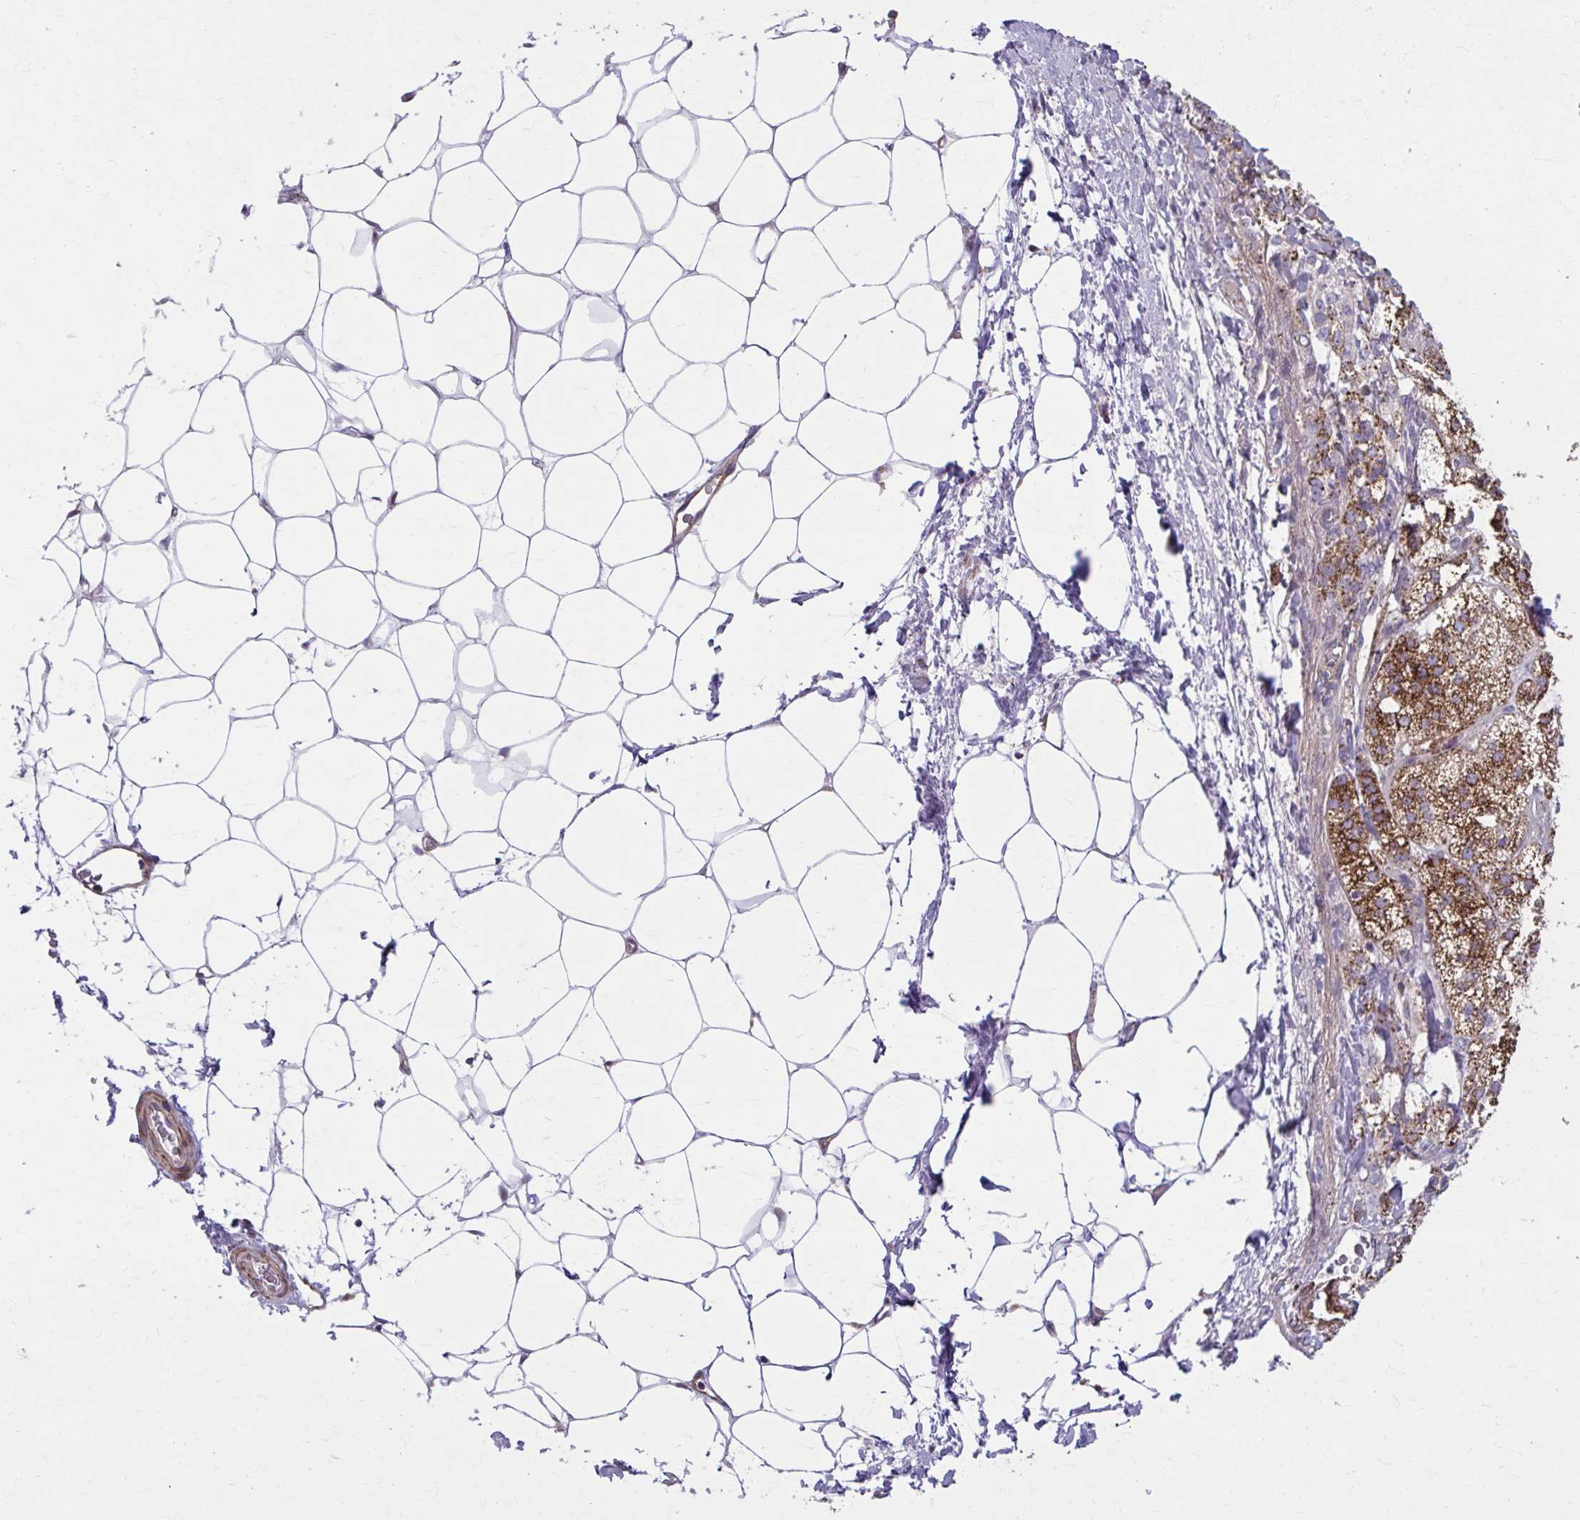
{"staining": {"intensity": "strong", "quantity": ">75%", "location": "cytoplasmic/membranous"}, "tissue": "adrenal gland", "cell_type": "Glandular cells", "image_type": "normal", "snomed": [{"axis": "morphology", "description": "Normal tissue, NOS"}, {"axis": "topography", "description": "Adrenal gland"}], "caption": "IHC micrograph of benign adrenal gland: adrenal gland stained using immunohistochemistry (IHC) shows high levels of strong protein expression localized specifically in the cytoplasmic/membranous of glandular cells, appearing as a cytoplasmic/membranous brown color.", "gene": "LRRC4B", "patient": {"sex": "female", "age": 60}}